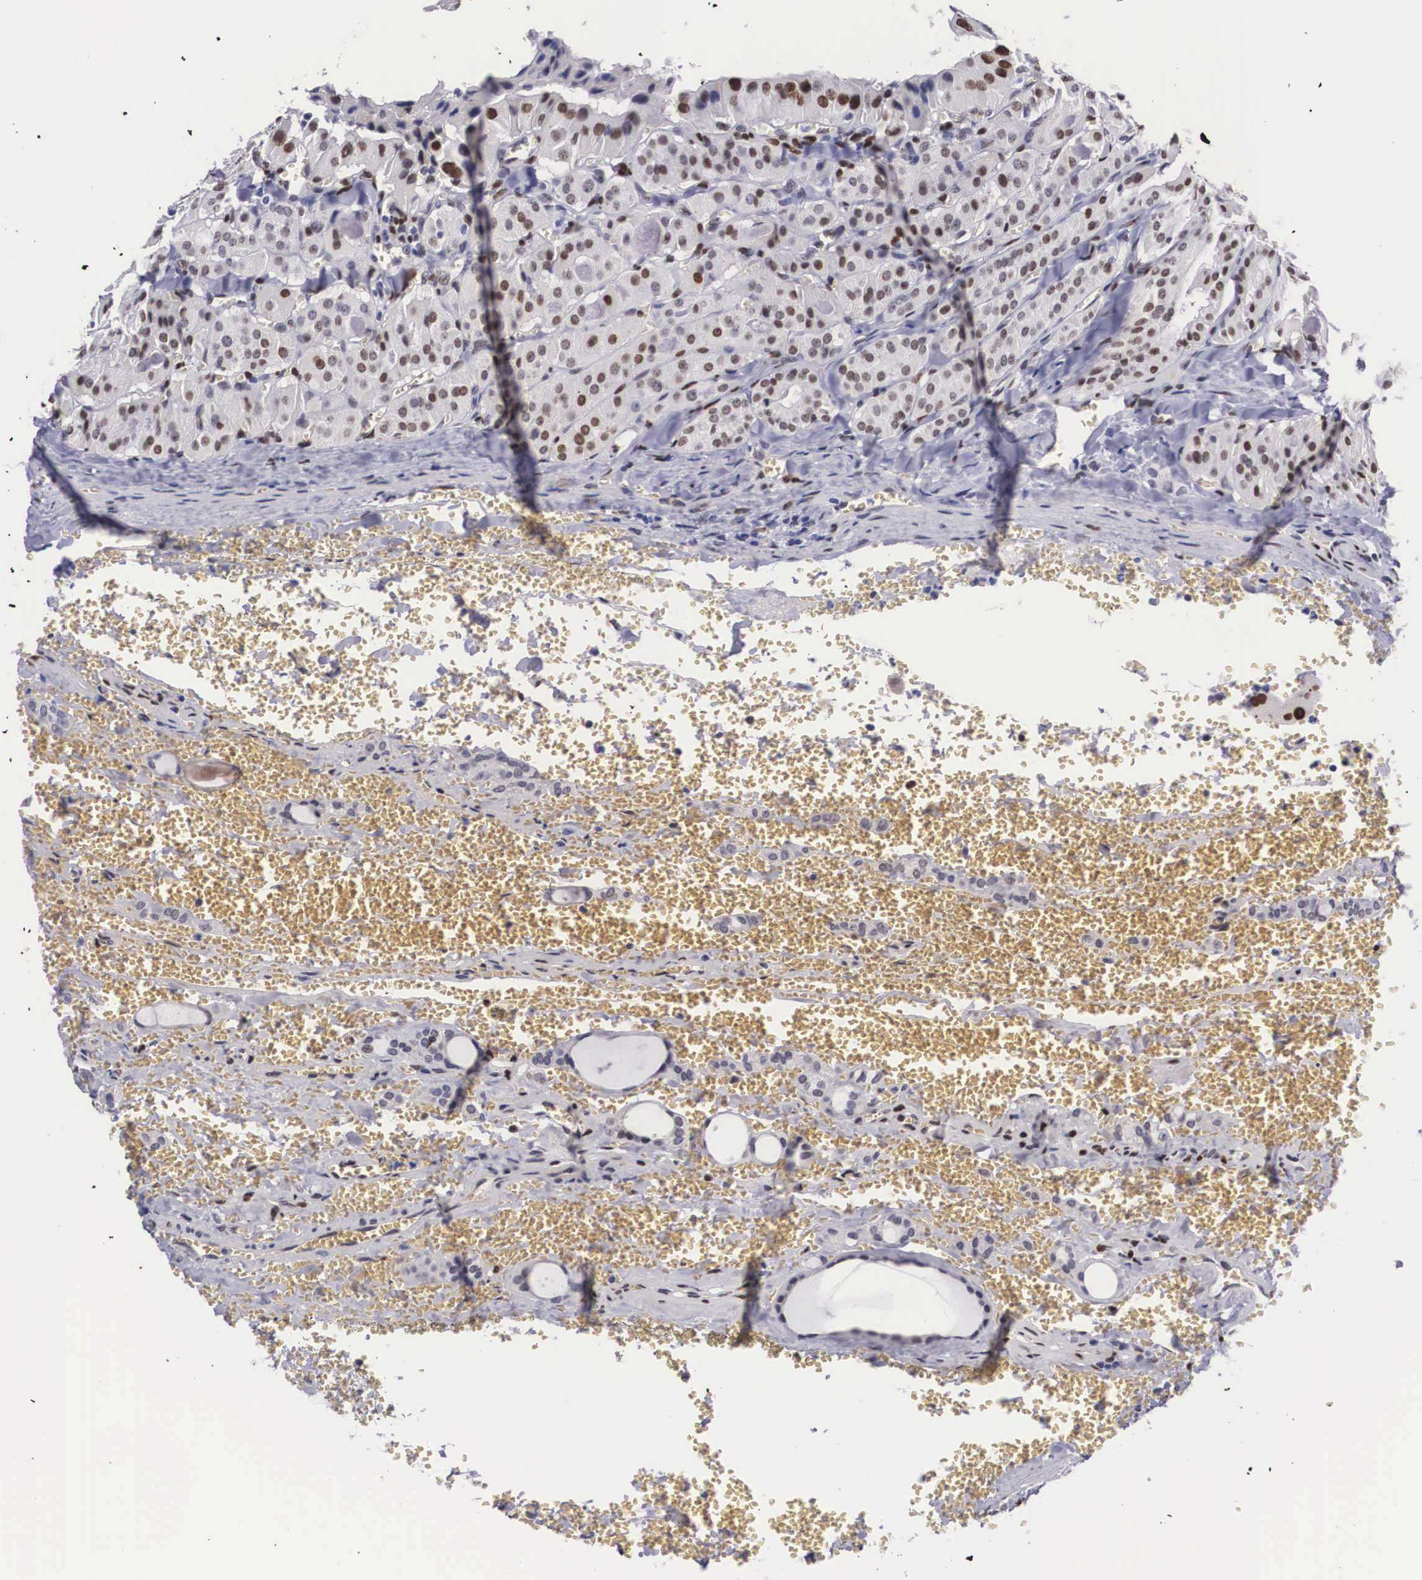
{"staining": {"intensity": "moderate", "quantity": "25%-75%", "location": "nuclear"}, "tissue": "thyroid cancer", "cell_type": "Tumor cells", "image_type": "cancer", "snomed": [{"axis": "morphology", "description": "Carcinoma, NOS"}, {"axis": "topography", "description": "Thyroid gland"}], "caption": "IHC histopathology image of human thyroid carcinoma stained for a protein (brown), which displays medium levels of moderate nuclear positivity in about 25%-75% of tumor cells.", "gene": "KHDRBS3", "patient": {"sex": "male", "age": 76}}